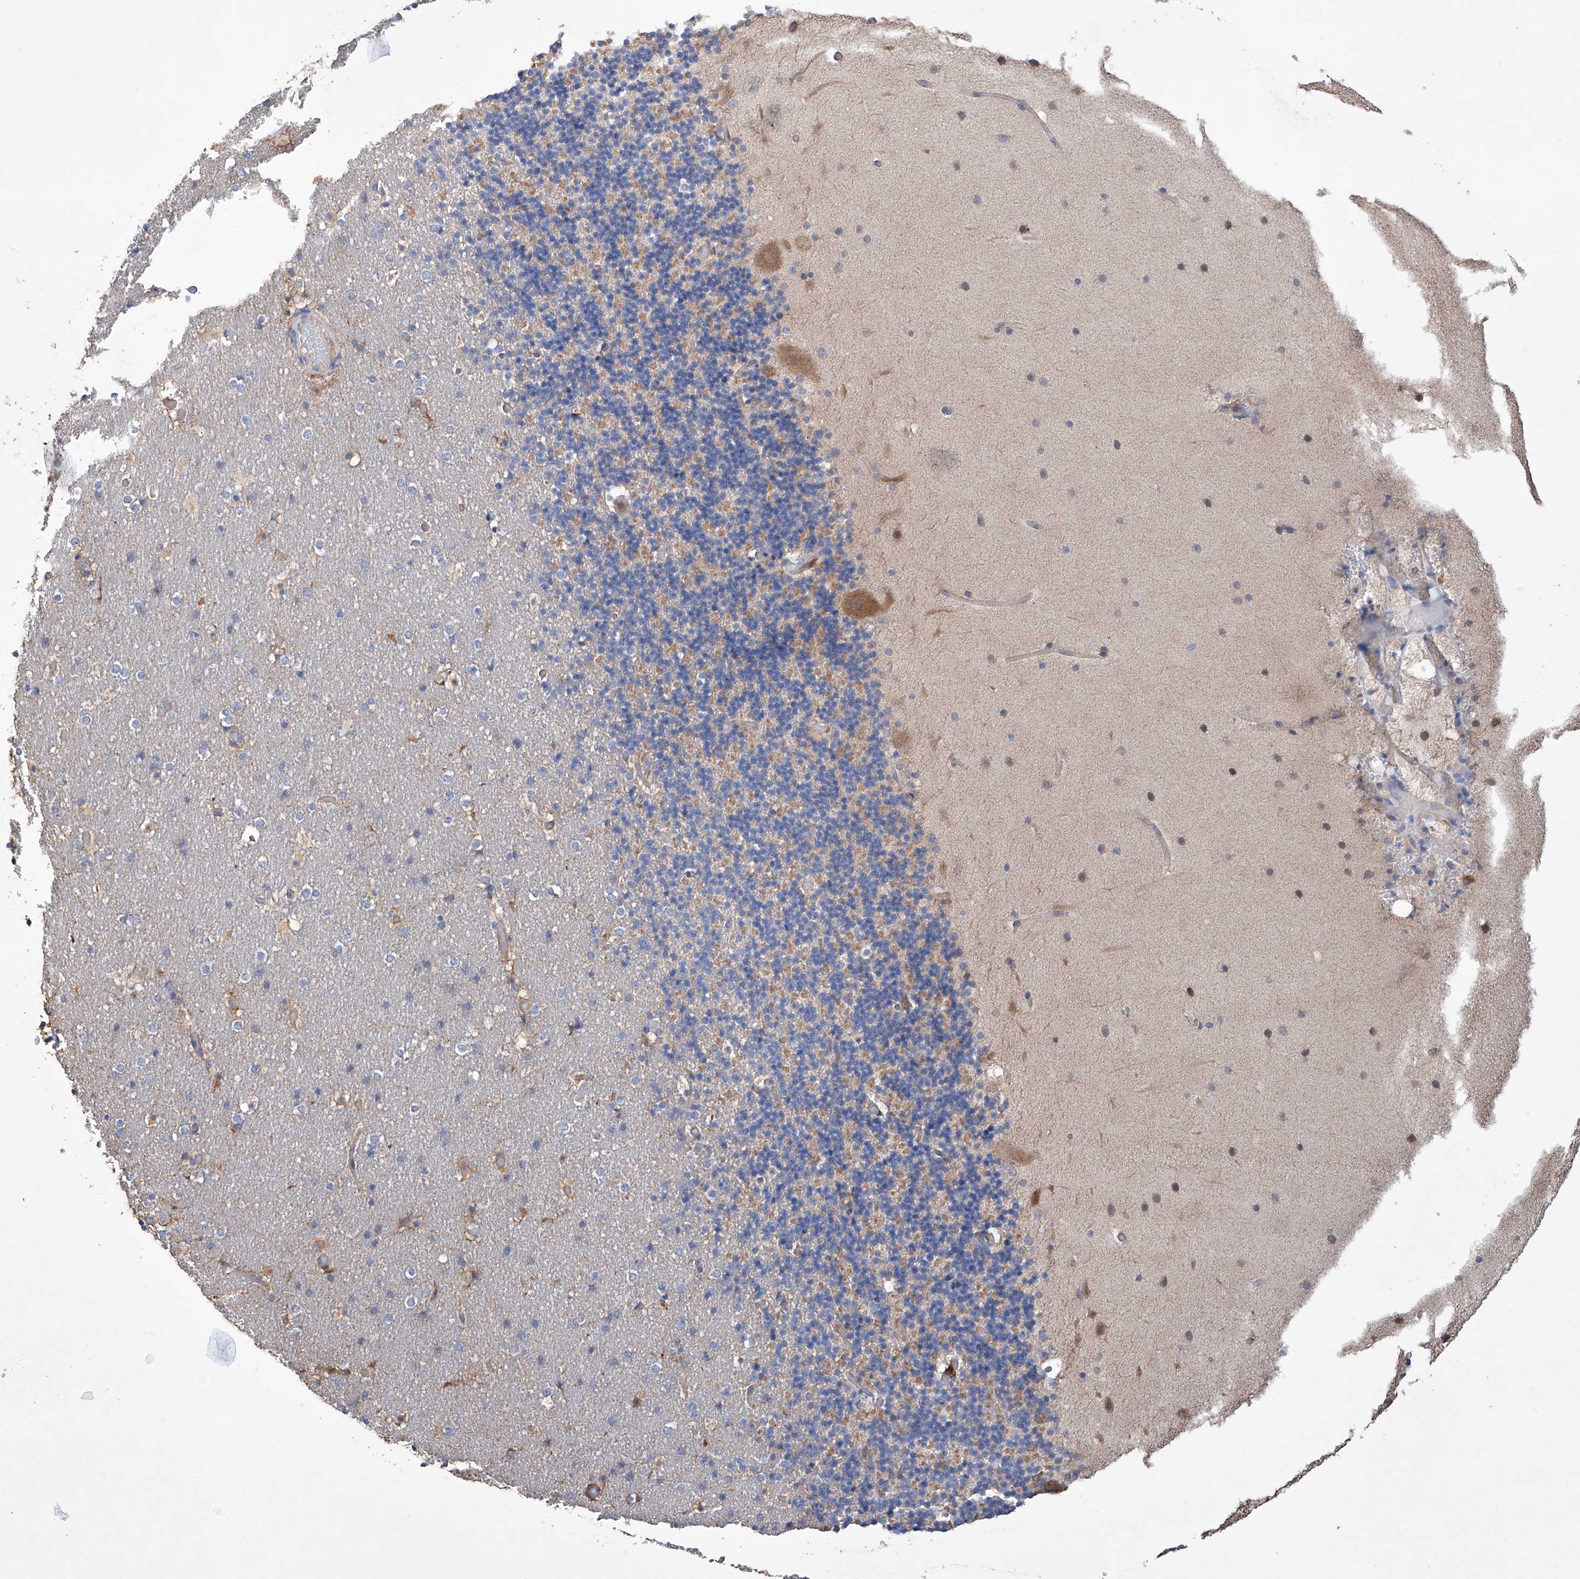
{"staining": {"intensity": "weak", "quantity": "<25%", "location": "cytoplasmic/membranous"}, "tissue": "cerebellum", "cell_type": "Cells in granular layer", "image_type": "normal", "snomed": [{"axis": "morphology", "description": "Normal tissue, NOS"}, {"axis": "topography", "description": "Cerebellum"}], "caption": "Immunohistochemistry photomicrograph of unremarkable human cerebellum stained for a protein (brown), which shows no positivity in cells in granular layer. Brightfield microscopy of immunohistochemistry stained with DAB (brown) and hematoxylin (blue), captured at high magnification.", "gene": "AFG1L", "patient": {"sex": "male", "age": 57}}